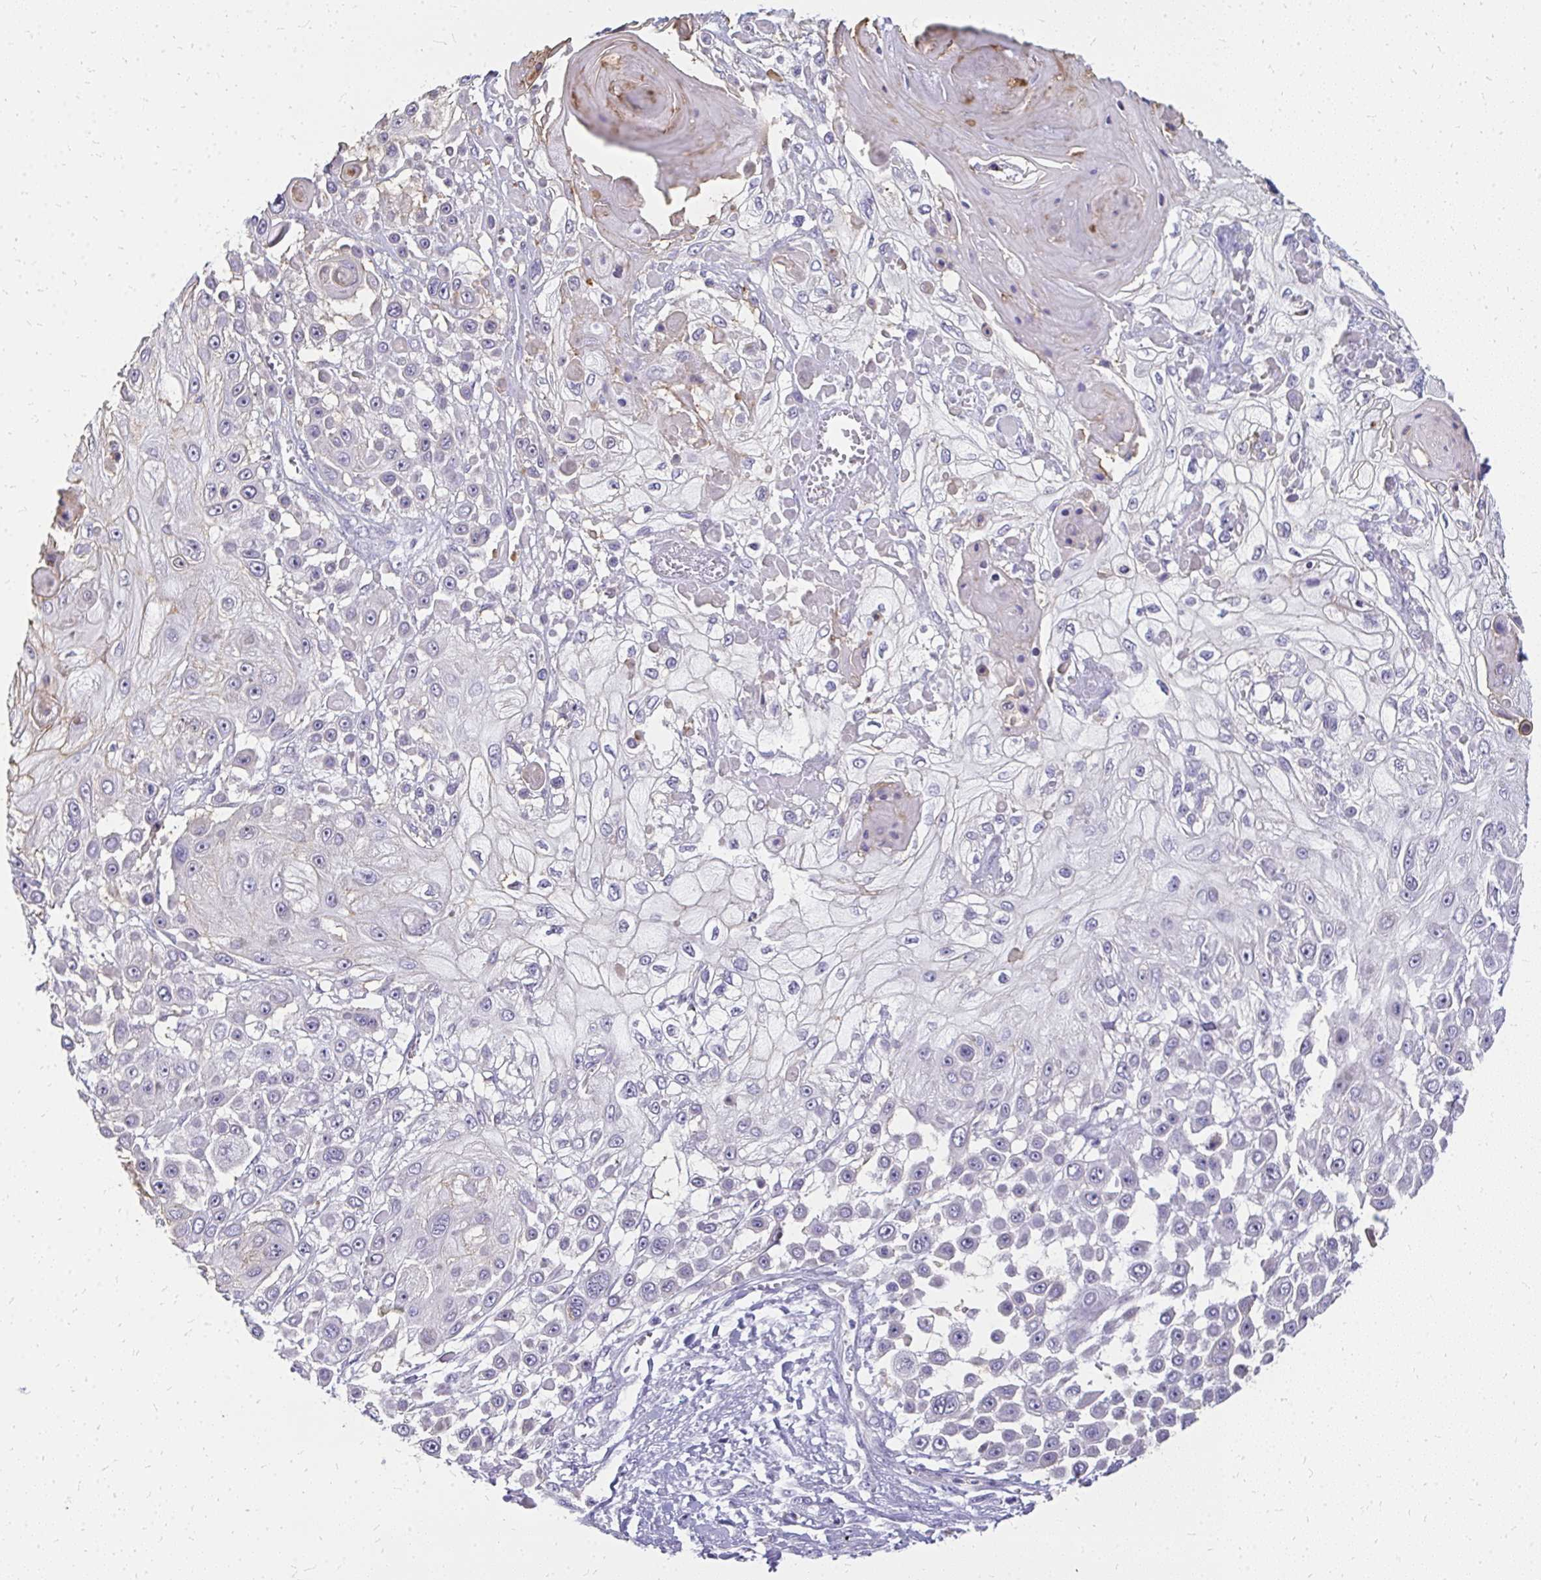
{"staining": {"intensity": "negative", "quantity": "none", "location": "none"}, "tissue": "skin cancer", "cell_type": "Tumor cells", "image_type": "cancer", "snomed": [{"axis": "morphology", "description": "Squamous cell carcinoma, NOS"}, {"axis": "topography", "description": "Skin"}], "caption": "IHC image of human skin cancer (squamous cell carcinoma) stained for a protein (brown), which displays no expression in tumor cells.", "gene": "FAM9A", "patient": {"sex": "male", "age": 67}}